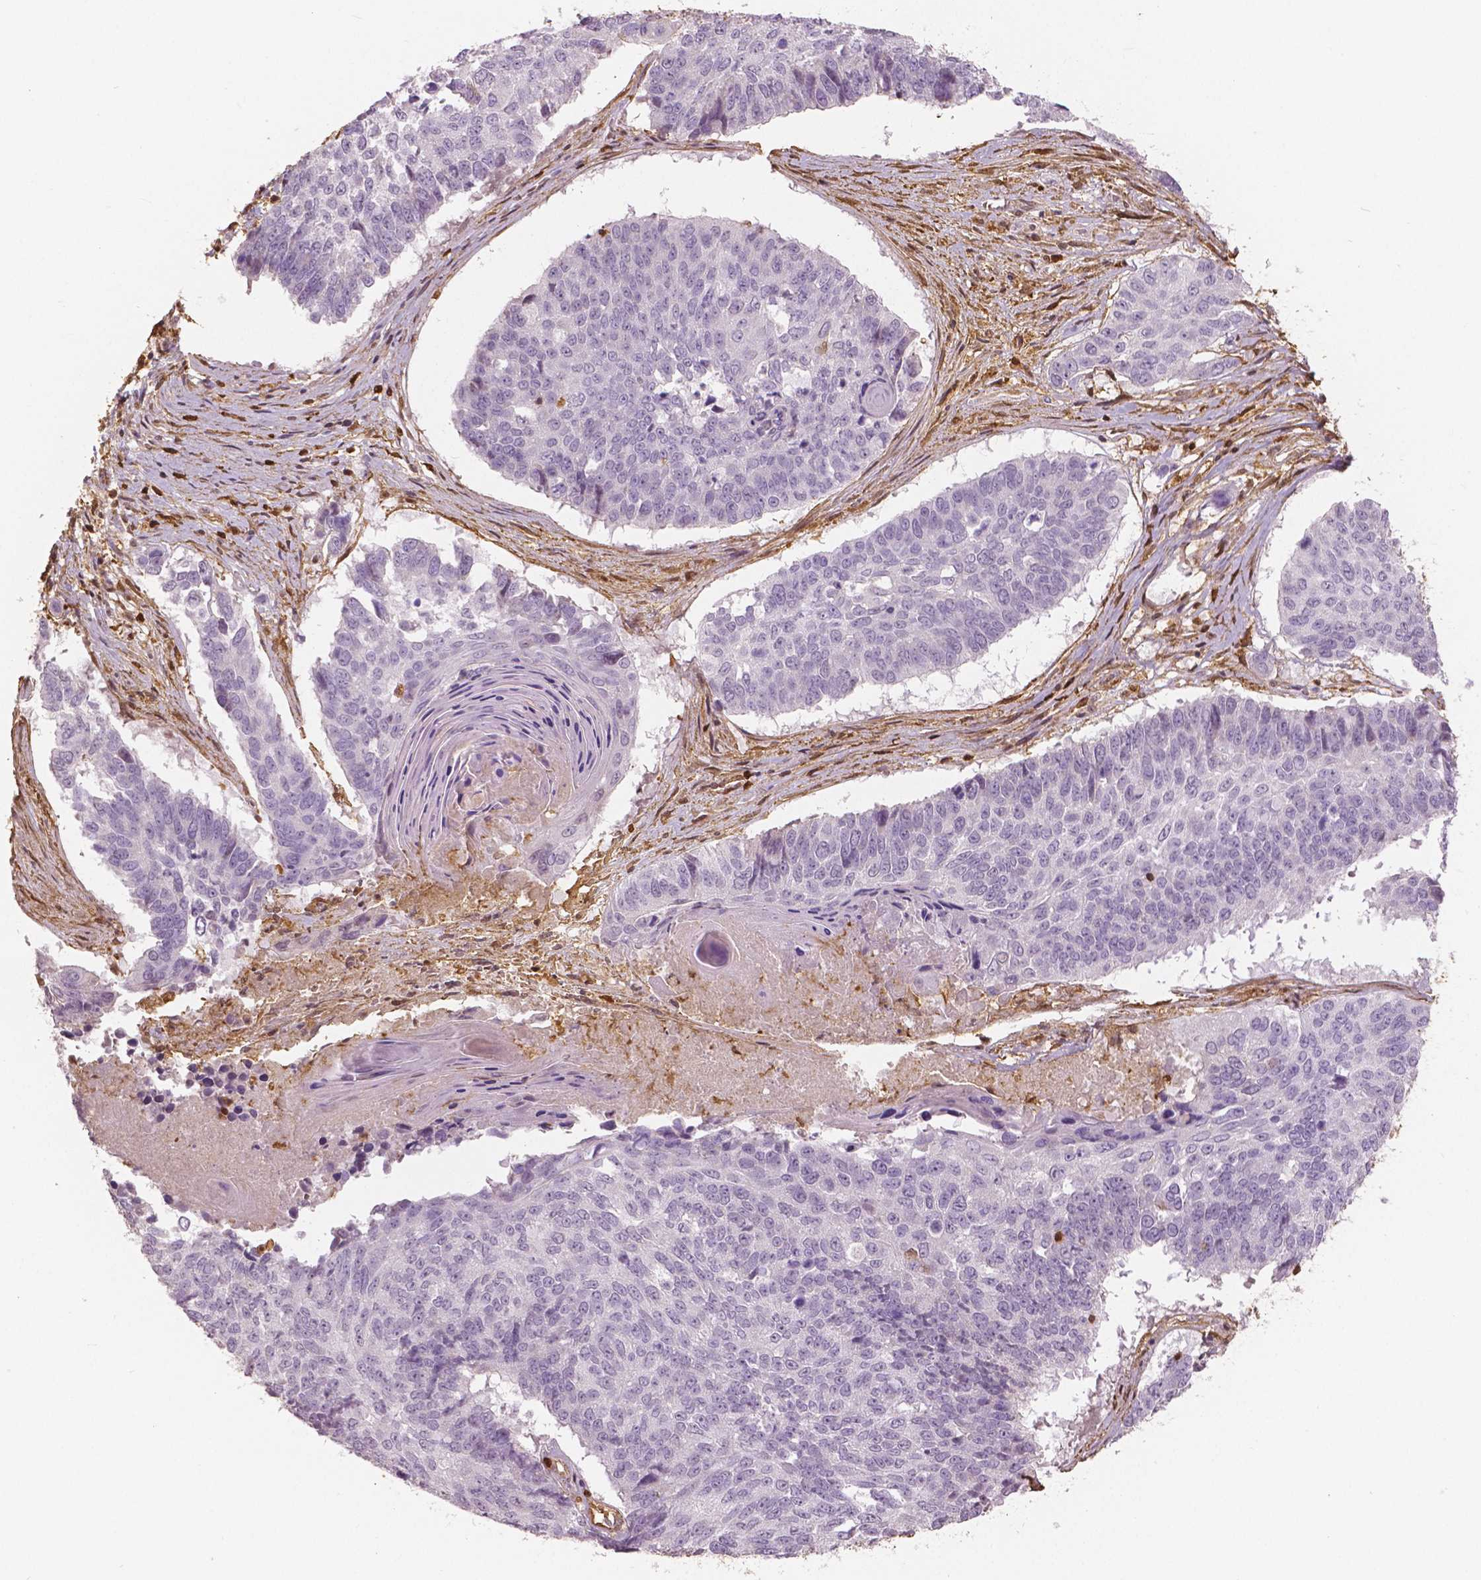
{"staining": {"intensity": "negative", "quantity": "none", "location": "none"}, "tissue": "lung cancer", "cell_type": "Tumor cells", "image_type": "cancer", "snomed": [{"axis": "morphology", "description": "Squamous cell carcinoma, NOS"}, {"axis": "topography", "description": "Lung"}], "caption": "This is a image of immunohistochemistry staining of lung squamous cell carcinoma, which shows no expression in tumor cells.", "gene": "S100A4", "patient": {"sex": "male", "age": 73}}